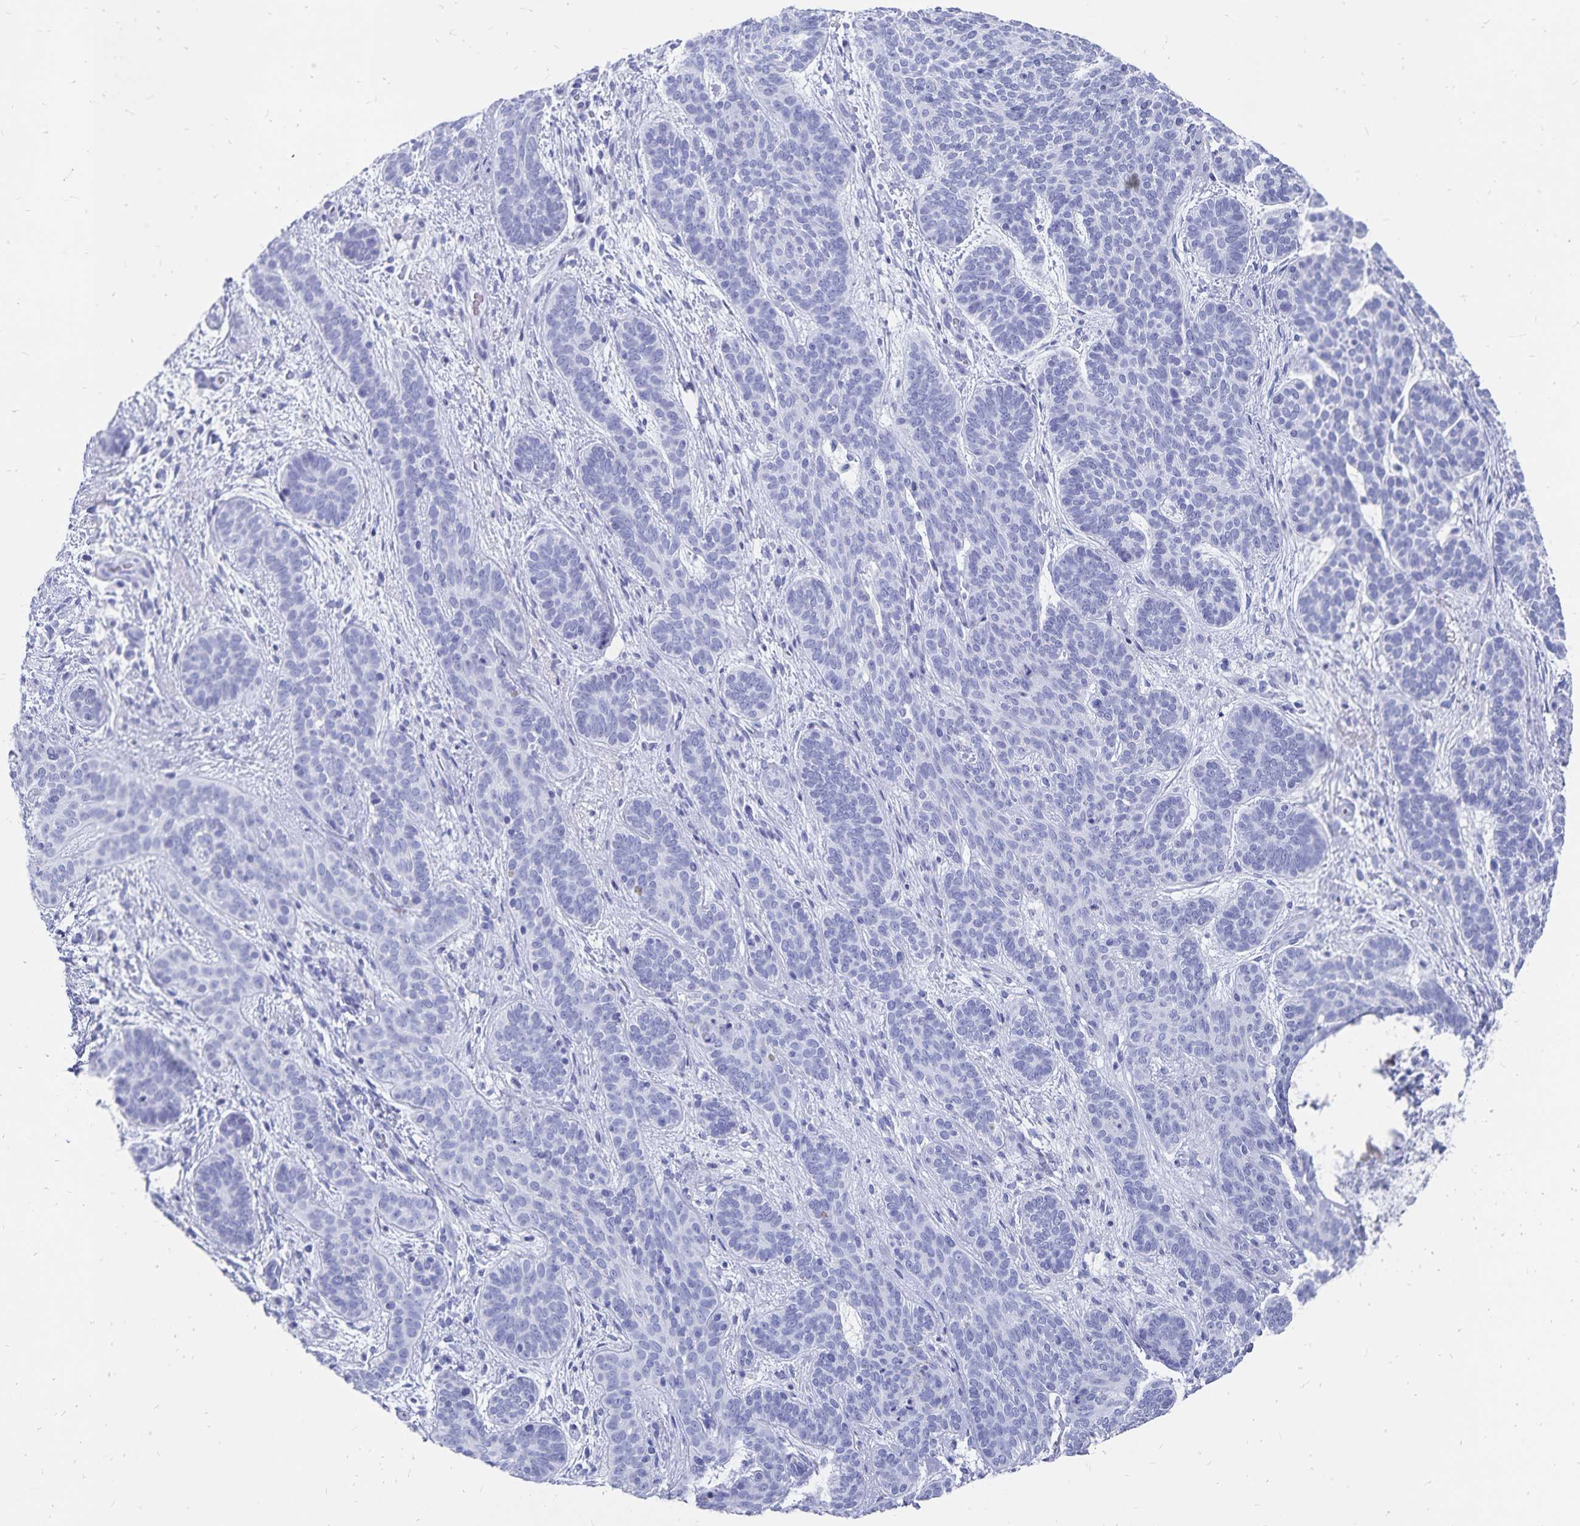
{"staining": {"intensity": "negative", "quantity": "none", "location": "none"}, "tissue": "skin cancer", "cell_type": "Tumor cells", "image_type": "cancer", "snomed": [{"axis": "morphology", "description": "Basal cell carcinoma"}, {"axis": "topography", "description": "Skin"}], "caption": "Tumor cells are negative for protein expression in human skin basal cell carcinoma. (DAB (3,3'-diaminobenzidine) immunohistochemistry, high magnification).", "gene": "ADH1A", "patient": {"sex": "female", "age": 82}}